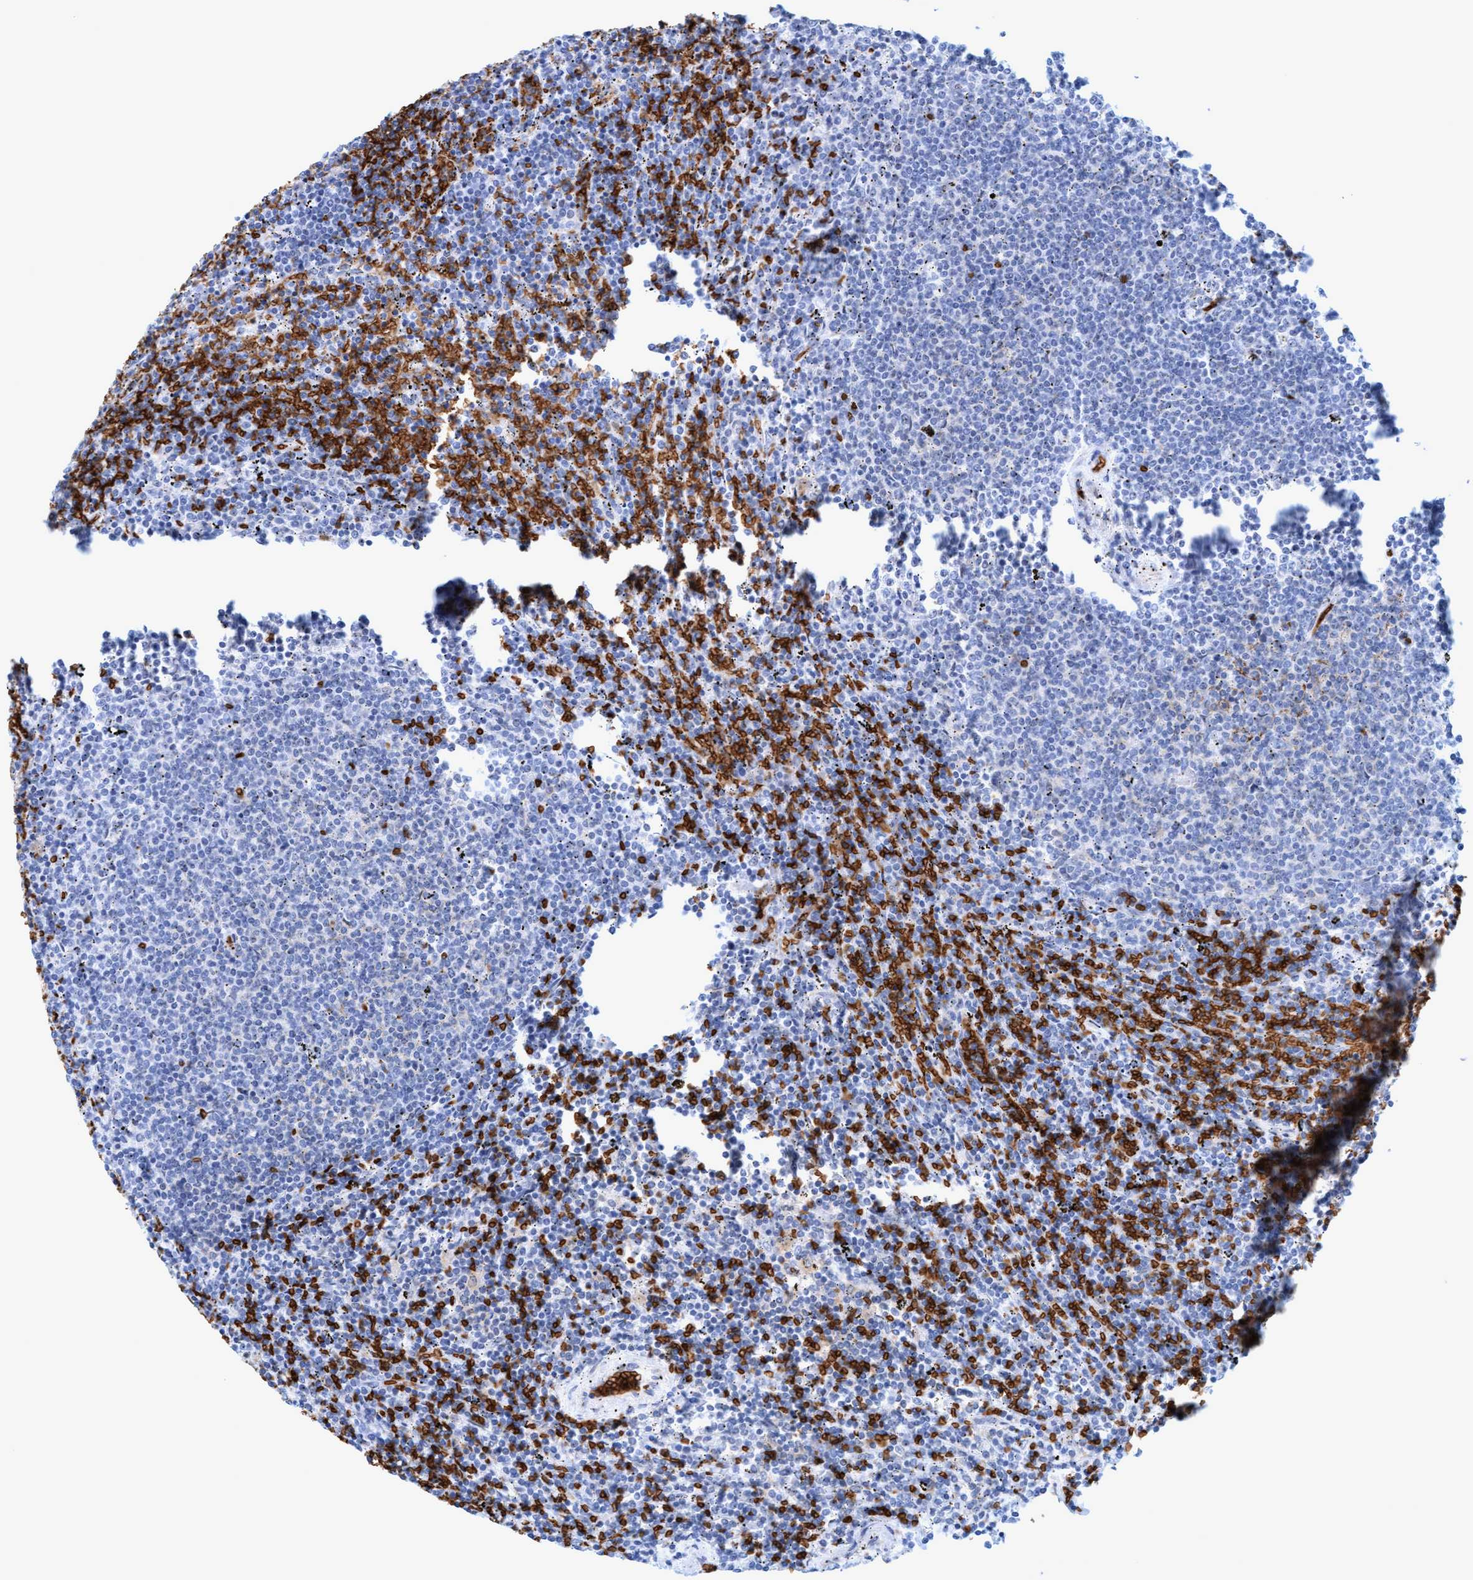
{"staining": {"intensity": "negative", "quantity": "none", "location": "none"}, "tissue": "lymphoma", "cell_type": "Tumor cells", "image_type": "cancer", "snomed": [{"axis": "morphology", "description": "Malignant lymphoma, non-Hodgkin's type, Low grade"}, {"axis": "topography", "description": "Spleen"}], "caption": "IHC micrograph of neoplastic tissue: lymphoma stained with DAB shows no significant protein staining in tumor cells.", "gene": "SPEM2", "patient": {"sex": "female", "age": 50}}